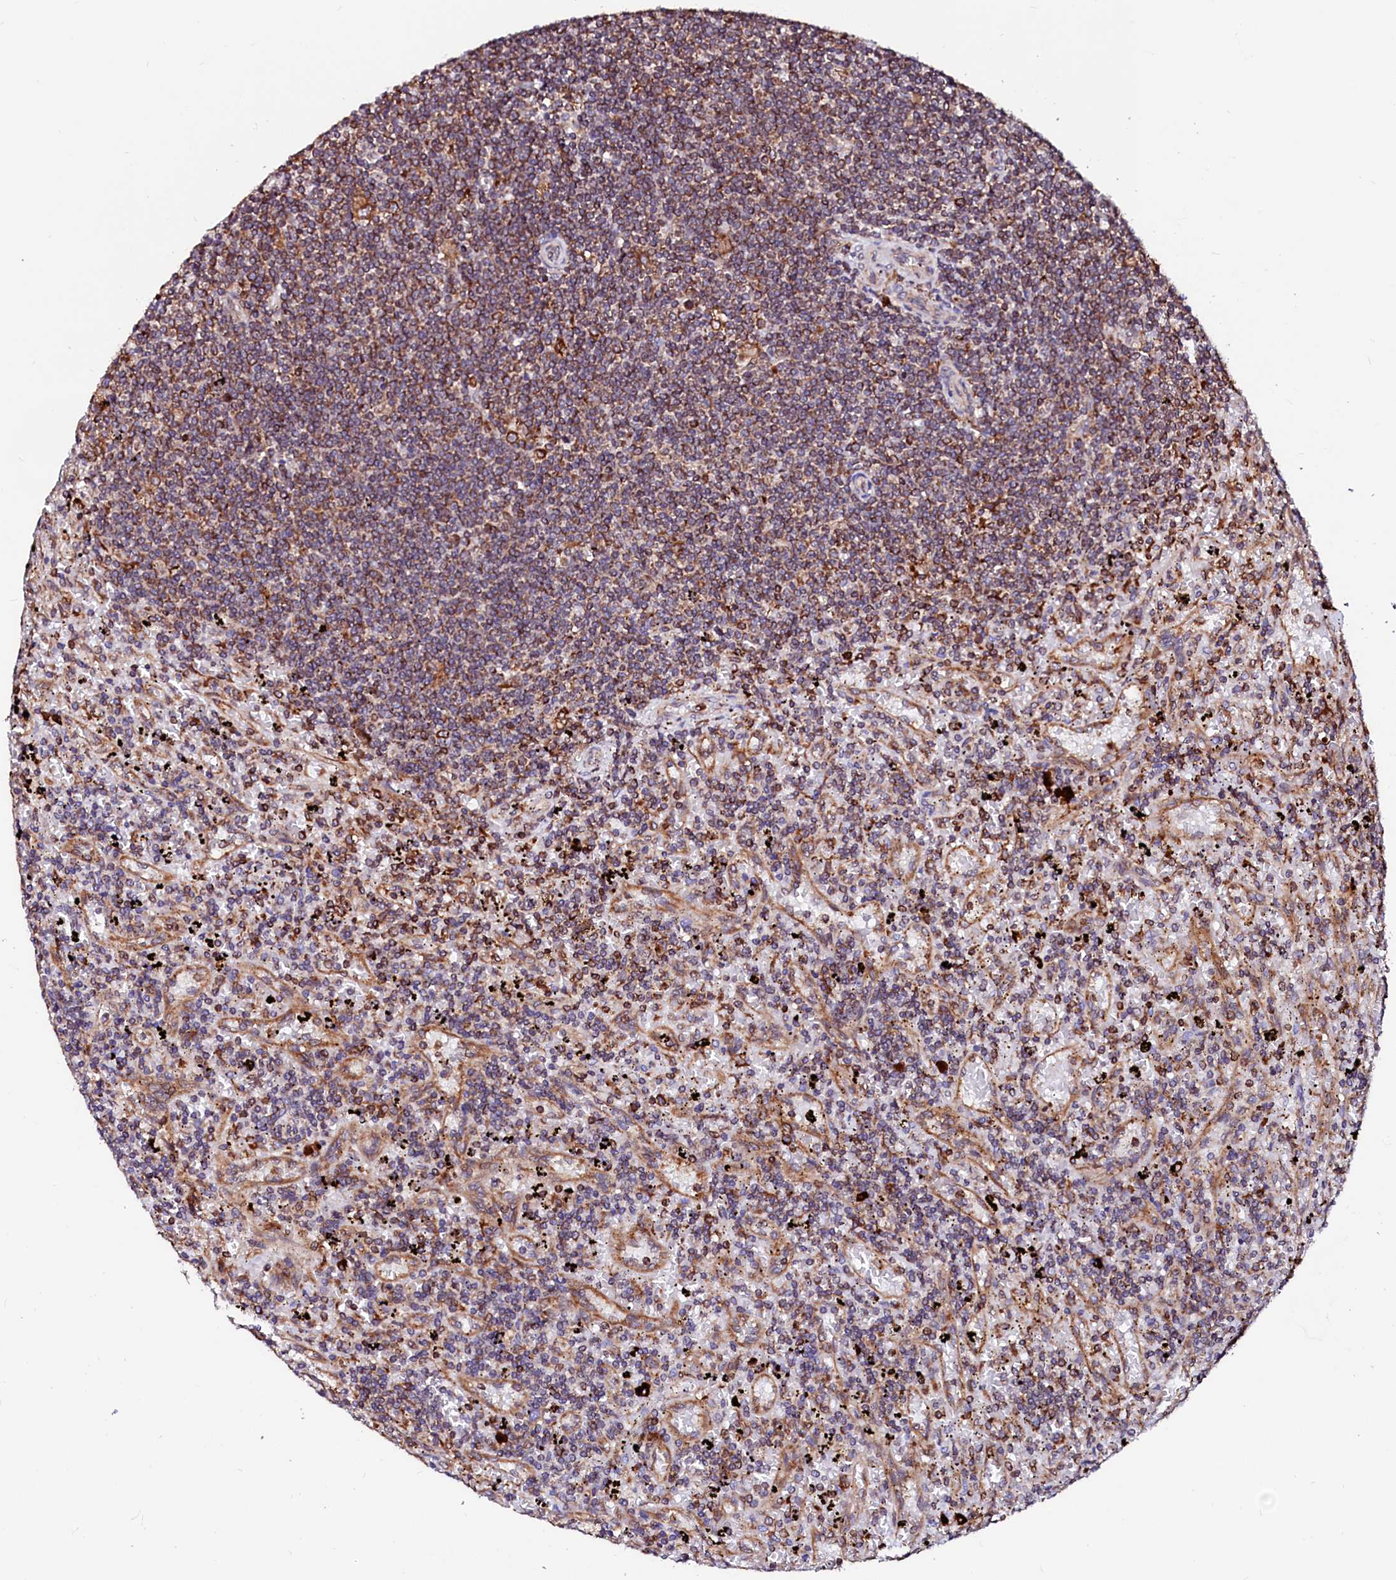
{"staining": {"intensity": "moderate", "quantity": ">75%", "location": "cytoplasmic/membranous"}, "tissue": "lymphoma", "cell_type": "Tumor cells", "image_type": "cancer", "snomed": [{"axis": "morphology", "description": "Malignant lymphoma, non-Hodgkin's type, Low grade"}, {"axis": "topography", "description": "Spleen"}], "caption": "Moderate cytoplasmic/membranous protein positivity is appreciated in about >75% of tumor cells in low-grade malignant lymphoma, non-Hodgkin's type. (DAB IHC, brown staining for protein, blue staining for nuclei).", "gene": "DERL1", "patient": {"sex": "male", "age": 76}}